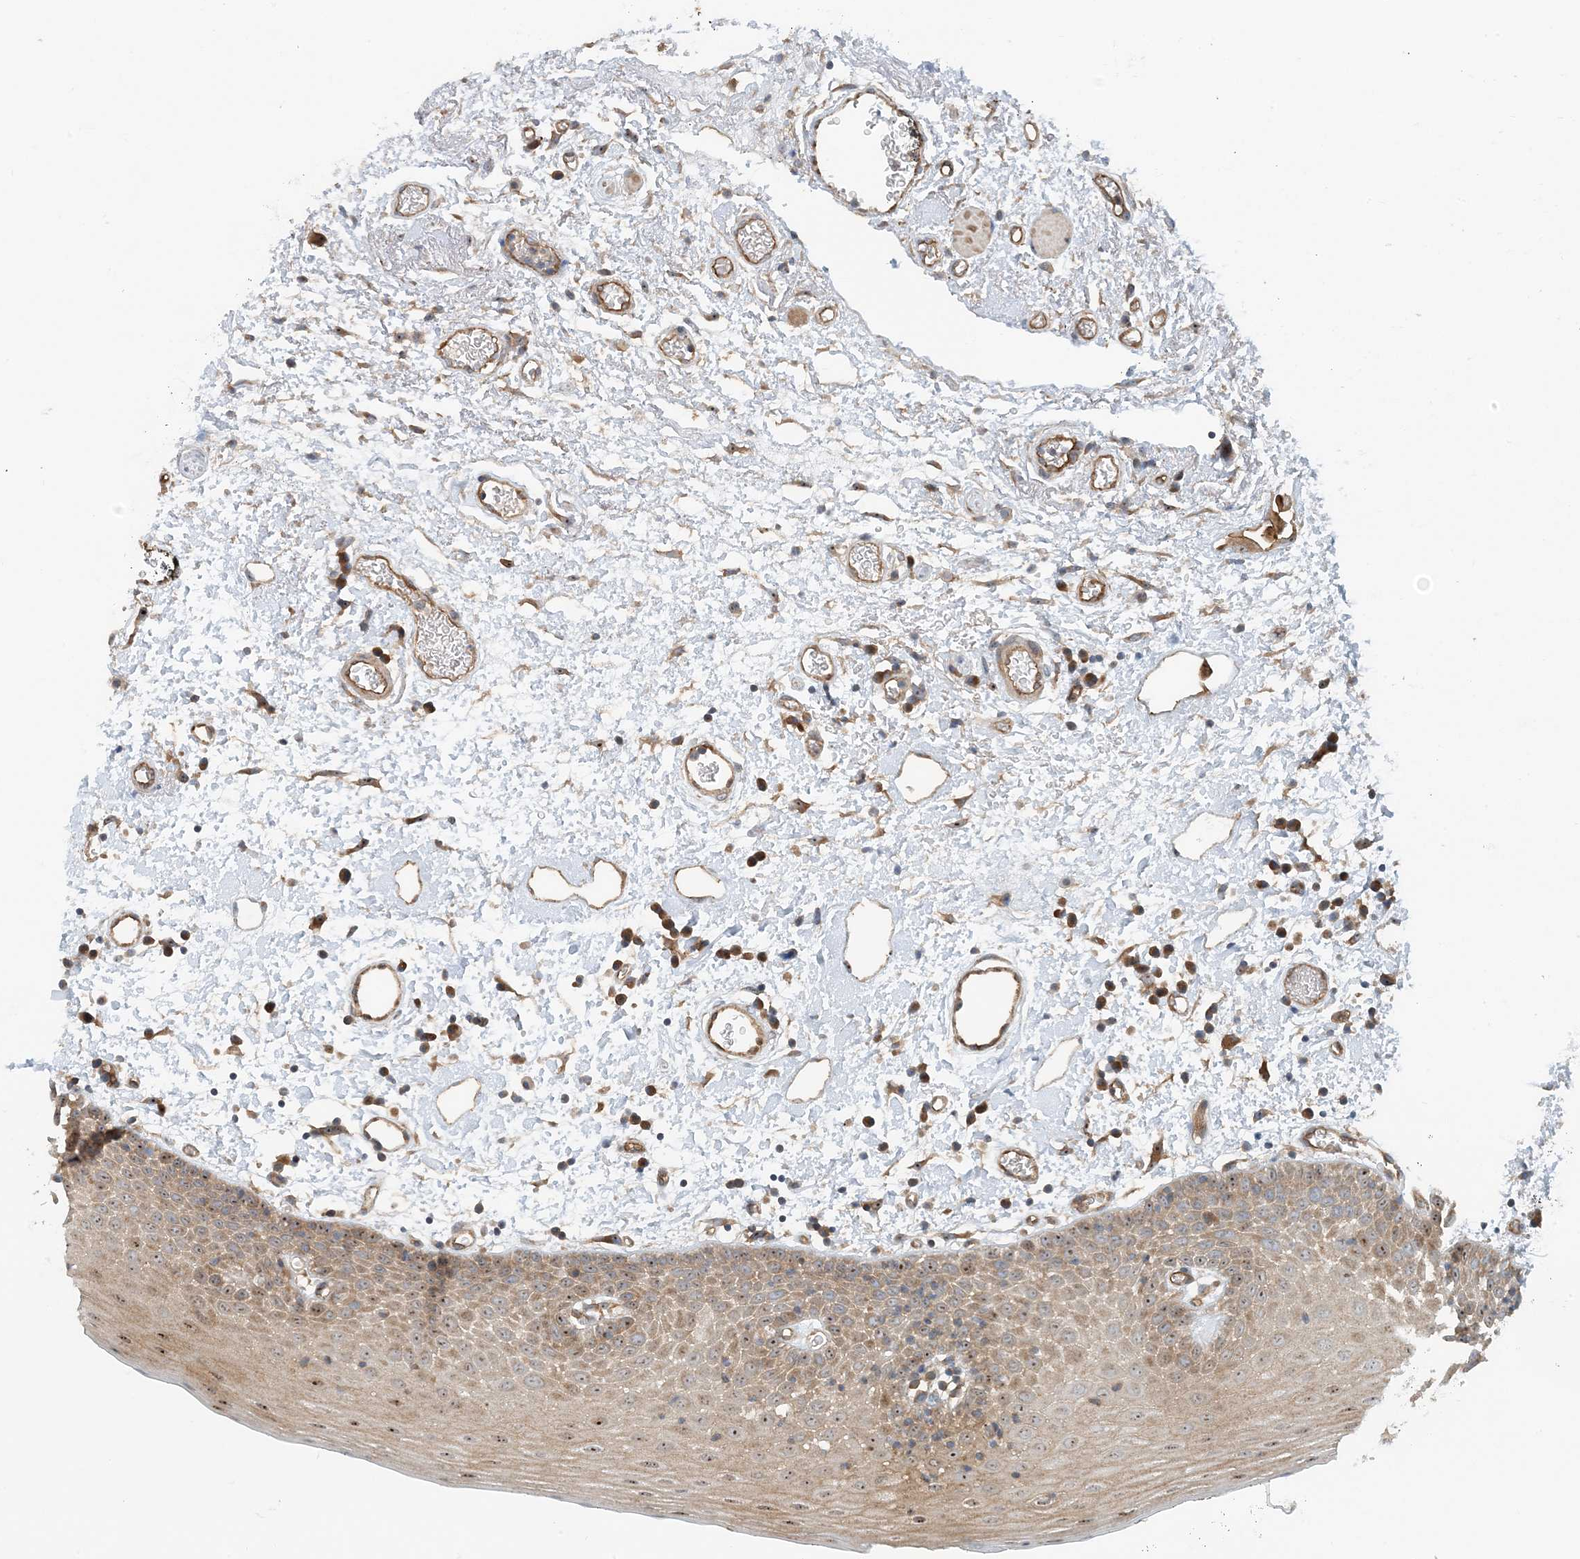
{"staining": {"intensity": "moderate", "quantity": ">75%", "location": "cytoplasmic/membranous,nuclear"}, "tissue": "oral mucosa", "cell_type": "Squamous epithelial cells", "image_type": "normal", "snomed": [{"axis": "morphology", "description": "Normal tissue, NOS"}, {"axis": "topography", "description": "Oral tissue"}], "caption": "Approximately >75% of squamous epithelial cells in unremarkable oral mucosa reveal moderate cytoplasmic/membranous,nuclear protein staining as visualized by brown immunohistochemical staining.", "gene": "MYL5", "patient": {"sex": "male", "age": 74}}